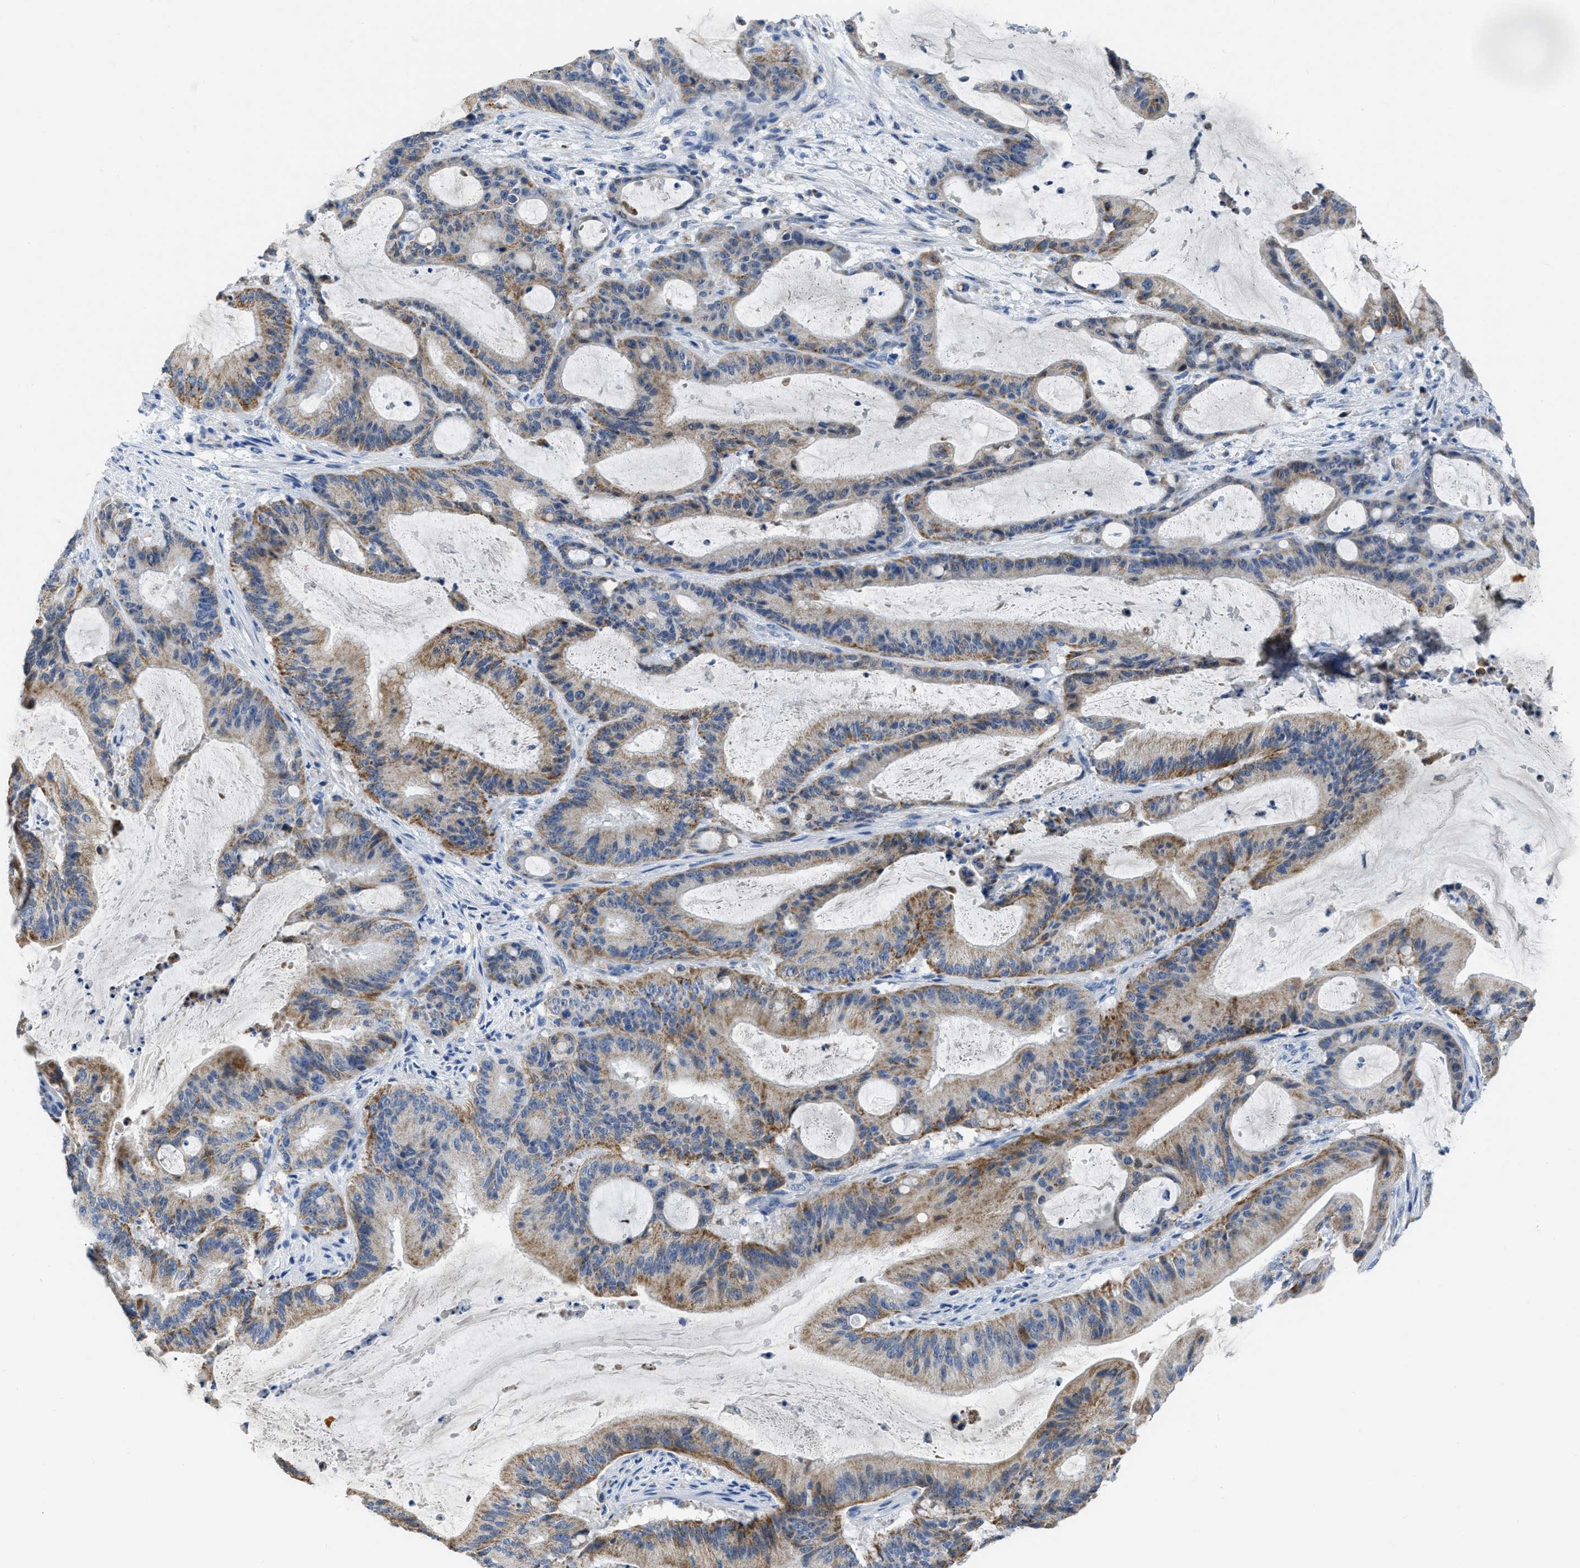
{"staining": {"intensity": "moderate", "quantity": ">75%", "location": "cytoplasmic/membranous"}, "tissue": "liver cancer", "cell_type": "Tumor cells", "image_type": "cancer", "snomed": [{"axis": "morphology", "description": "Normal tissue, NOS"}, {"axis": "morphology", "description": "Cholangiocarcinoma"}, {"axis": "topography", "description": "Liver"}, {"axis": "topography", "description": "Peripheral nerve tissue"}], "caption": "This is a micrograph of immunohistochemistry staining of liver cholangiocarcinoma, which shows moderate expression in the cytoplasmic/membranous of tumor cells.", "gene": "ETFA", "patient": {"sex": "female", "age": 73}}